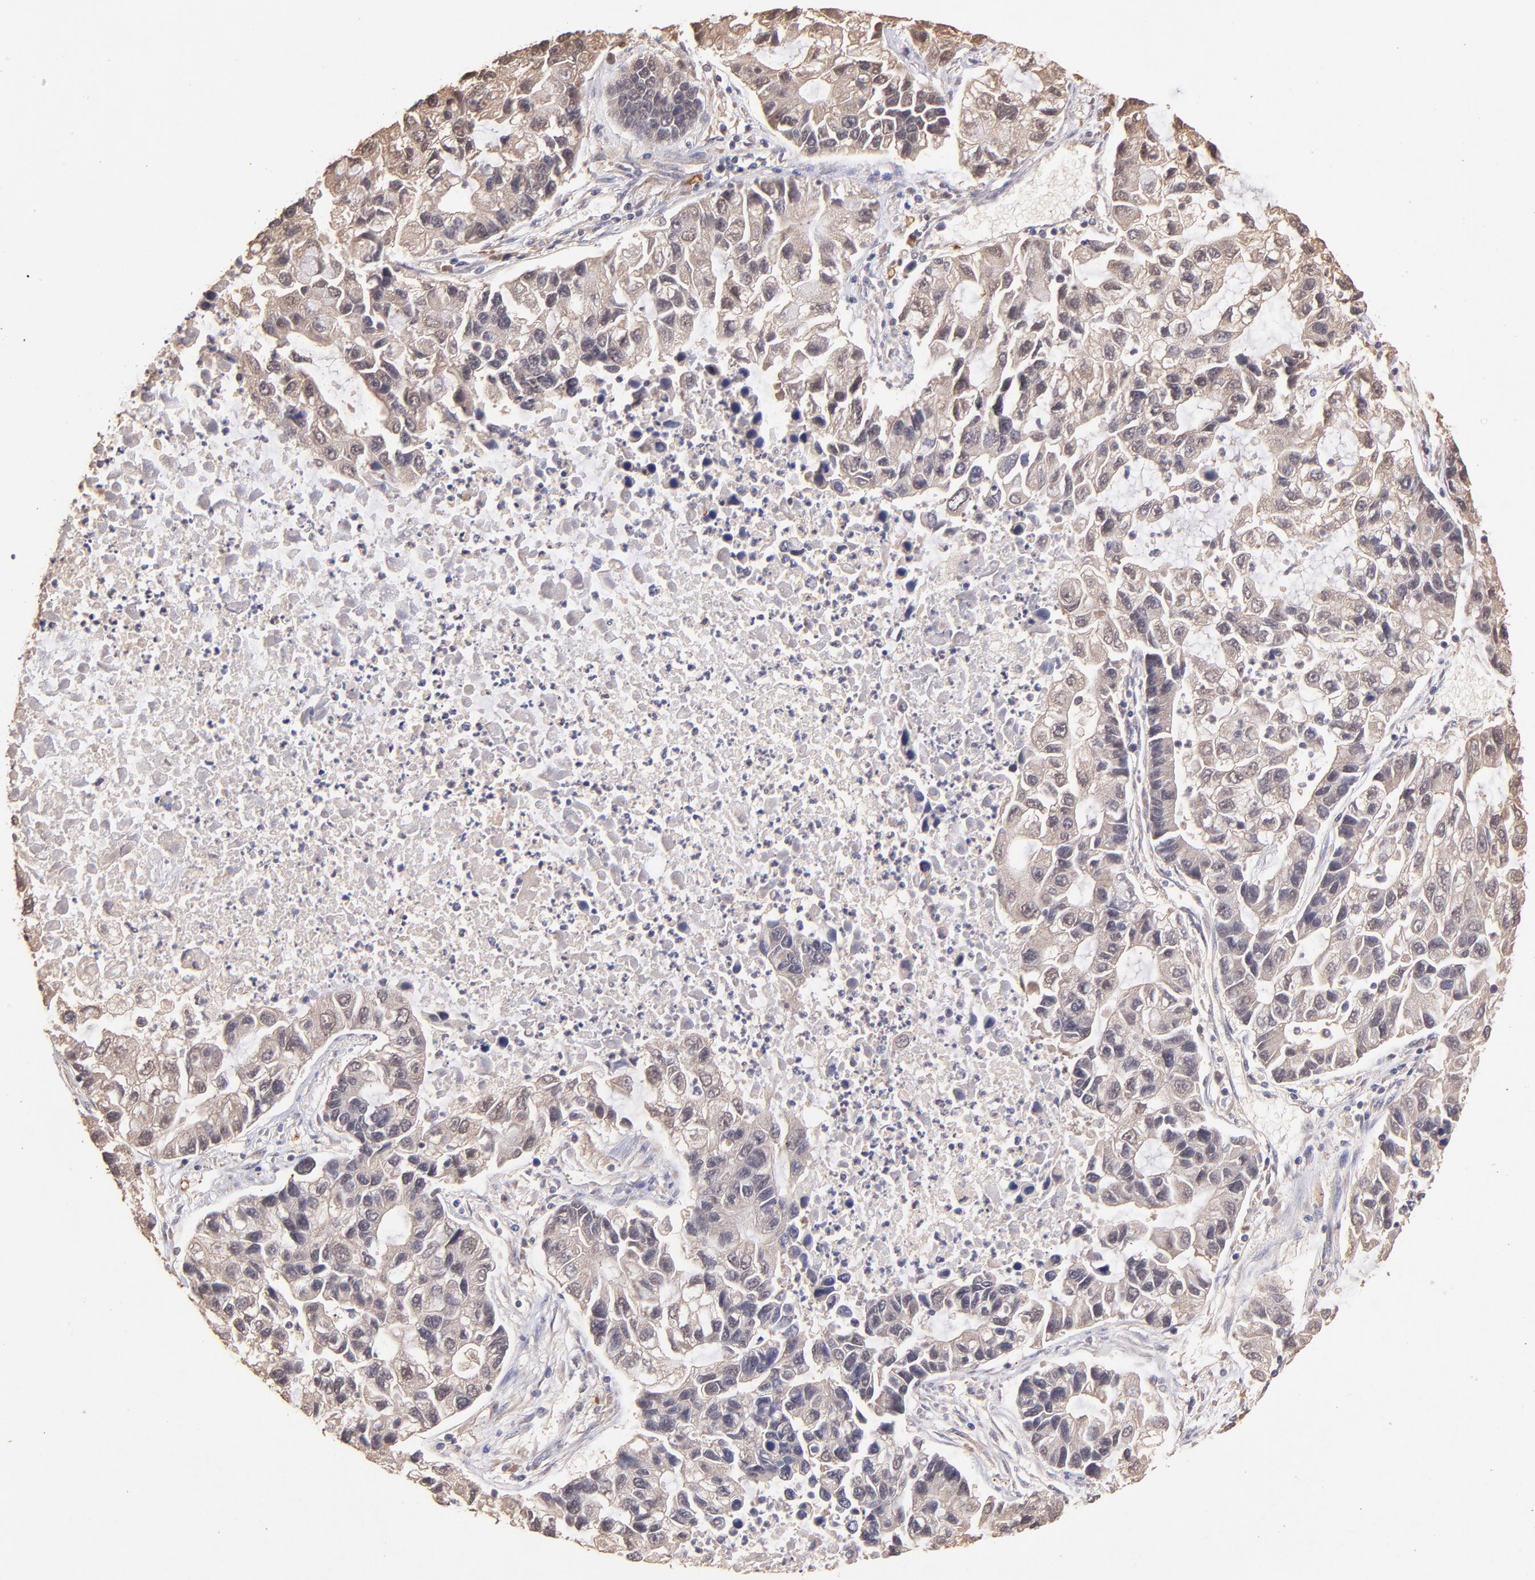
{"staining": {"intensity": "weak", "quantity": ">75%", "location": "cytoplasmic/membranous"}, "tissue": "lung cancer", "cell_type": "Tumor cells", "image_type": "cancer", "snomed": [{"axis": "morphology", "description": "Adenocarcinoma, NOS"}, {"axis": "topography", "description": "Lung"}], "caption": "Weak cytoplasmic/membranous staining for a protein is appreciated in approximately >75% of tumor cells of lung adenocarcinoma using immunohistochemistry (IHC).", "gene": "RNASEL", "patient": {"sex": "female", "age": 51}}